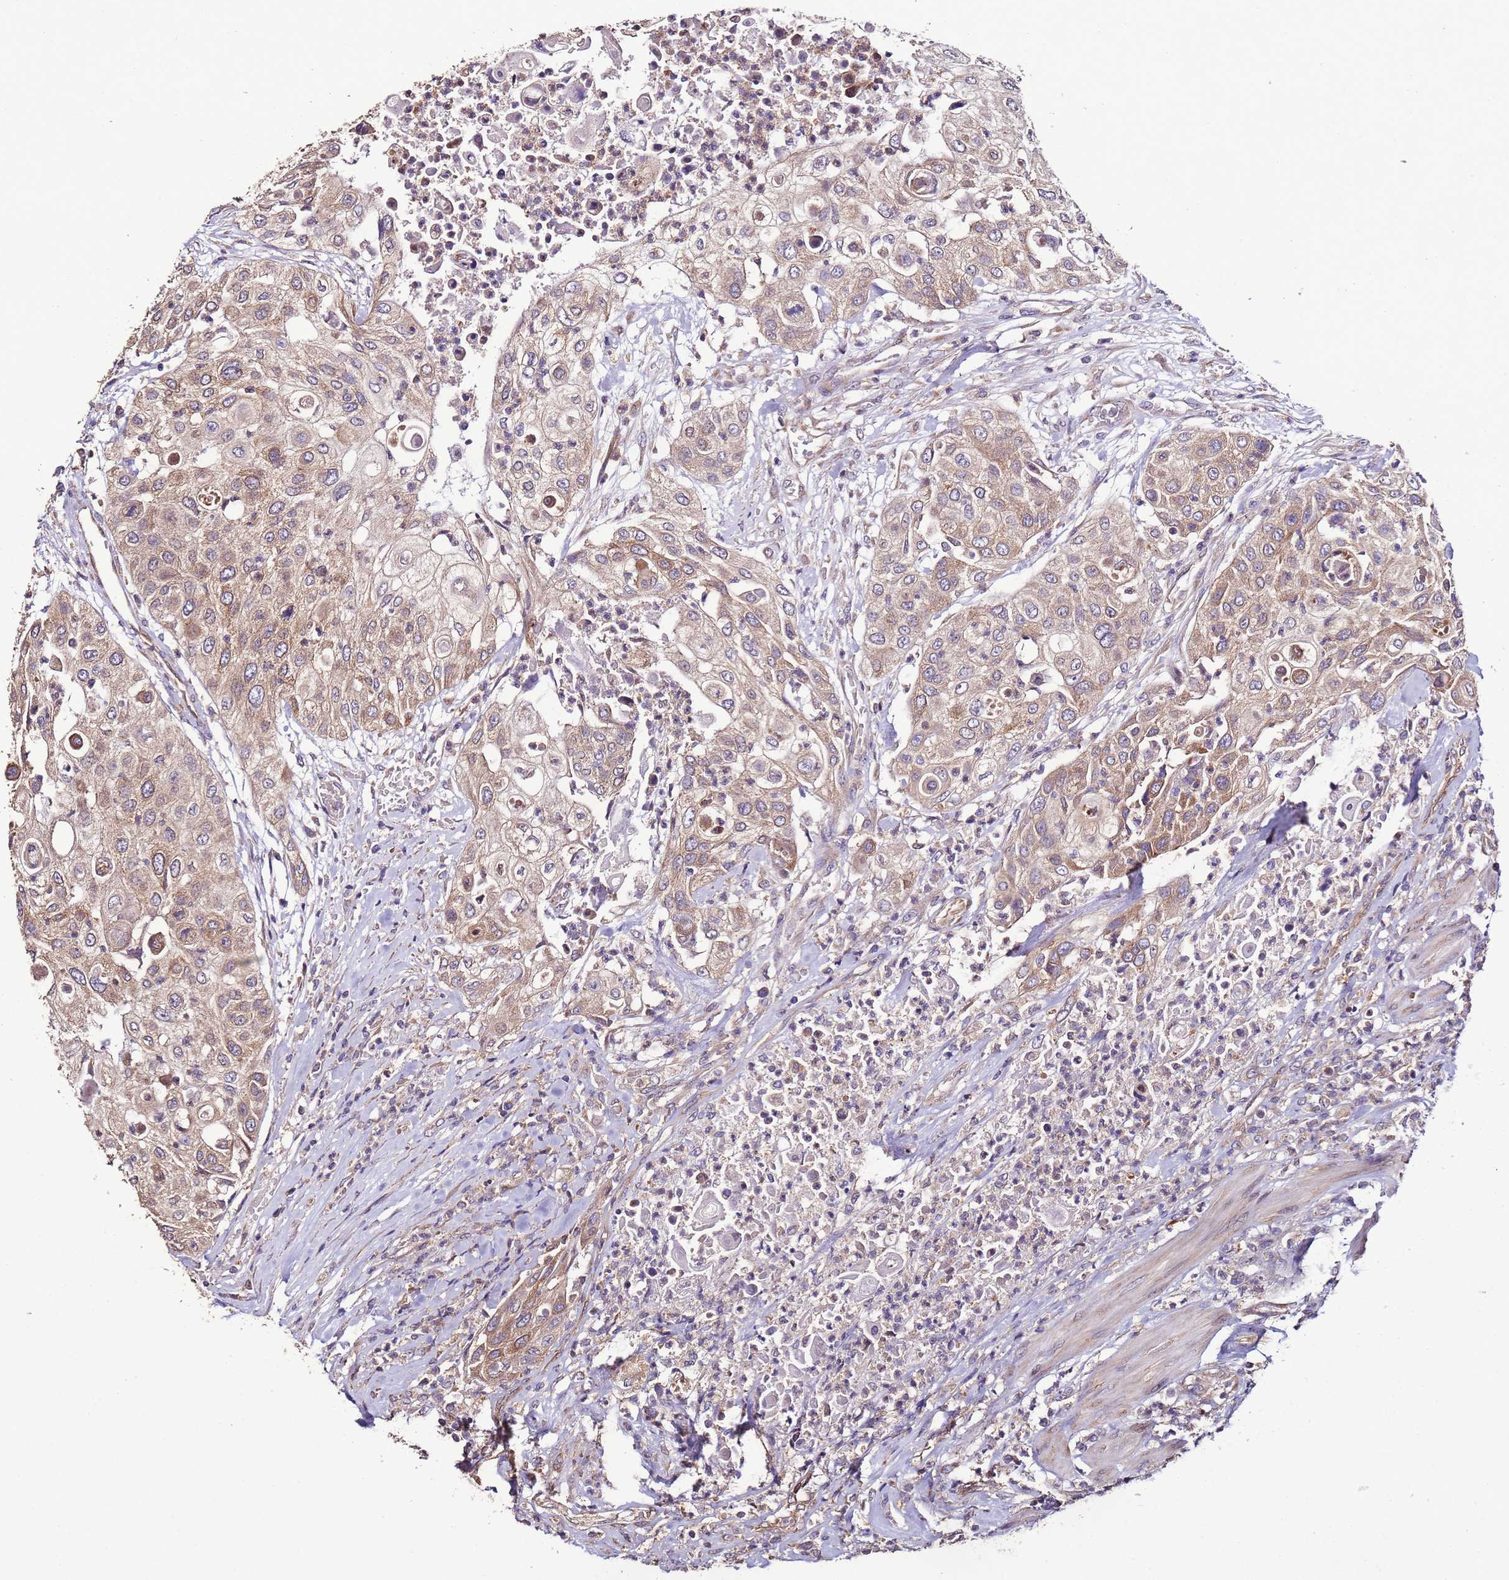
{"staining": {"intensity": "moderate", "quantity": ">75%", "location": "cytoplasmic/membranous"}, "tissue": "urothelial cancer", "cell_type": "Tumor cells", "image_type": "cancer", "snomed": [{"axis": "morphology", "description": "Urothelial carcinoma, High grade"}, {"axis": "topography", "description": "Urinary bladder"}], "caption": "This micrograph displays IHC staining of human urothelial cancer, with medium moderate cytoplasmic/membranous staining in about >75% of tumor cells.", "gene": "SLC41A3", "patient": {"sex": "female", "age": 79}}